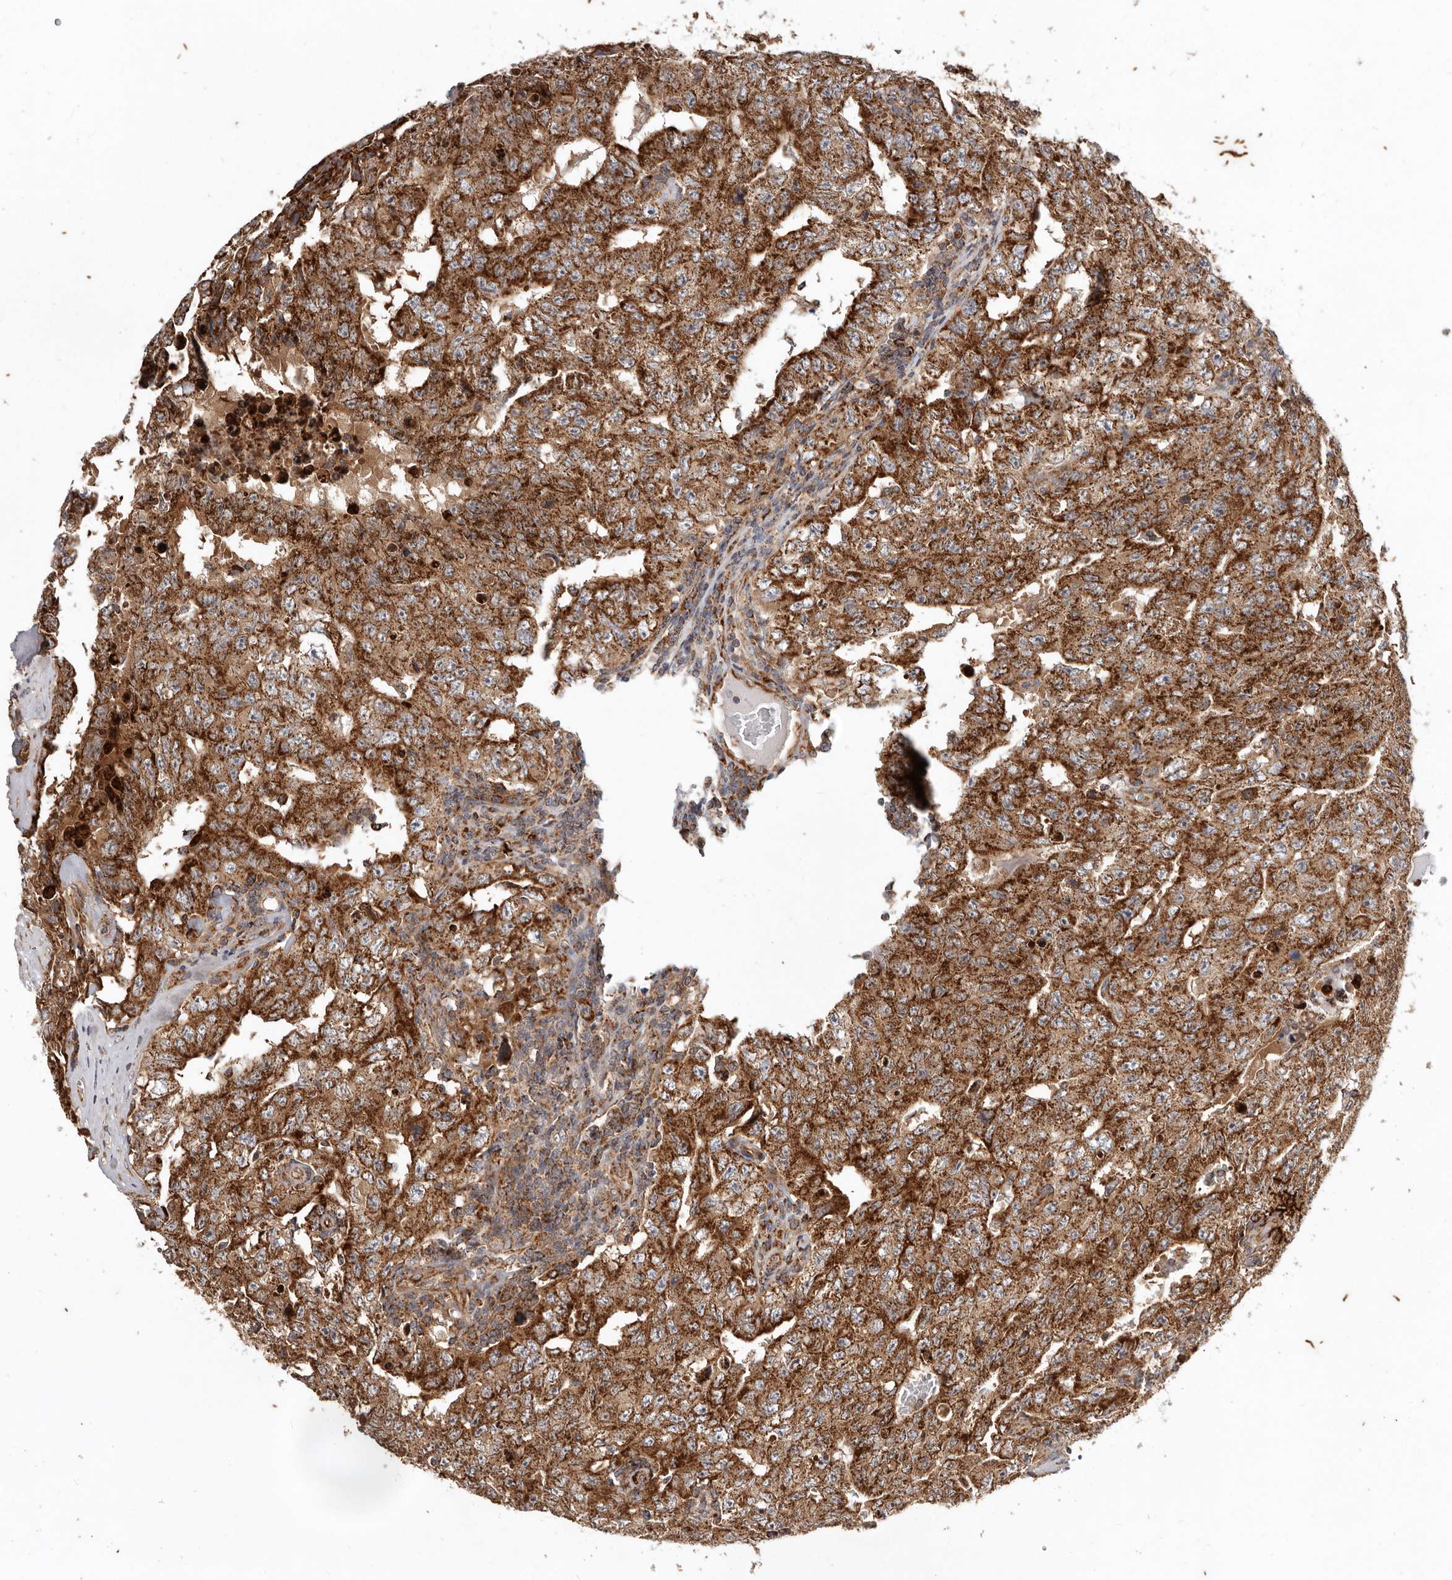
{"staining": {"intensity": "strong", "quantity": ">75%", "location": "cytoplasmic/membranous"}, "tissue": "testis cancer", "cell_type": "Tumor cells", "image_type": "cancer", "snomed": [{"axis": "morphology", "description": "Carcinoma, Embryonal, NOS"}, {"axis": "topography", "description": "Testis"}], "caption": "This micrograph demonstrates immunohistochemistry (IHC) staining of testis embryonal carcinoma, with high strong cytoplasmic/membranous staining in about >75% of tumor cells.", "gene": "MRPS10", "patient": {"sex": "male", "age": 26}}